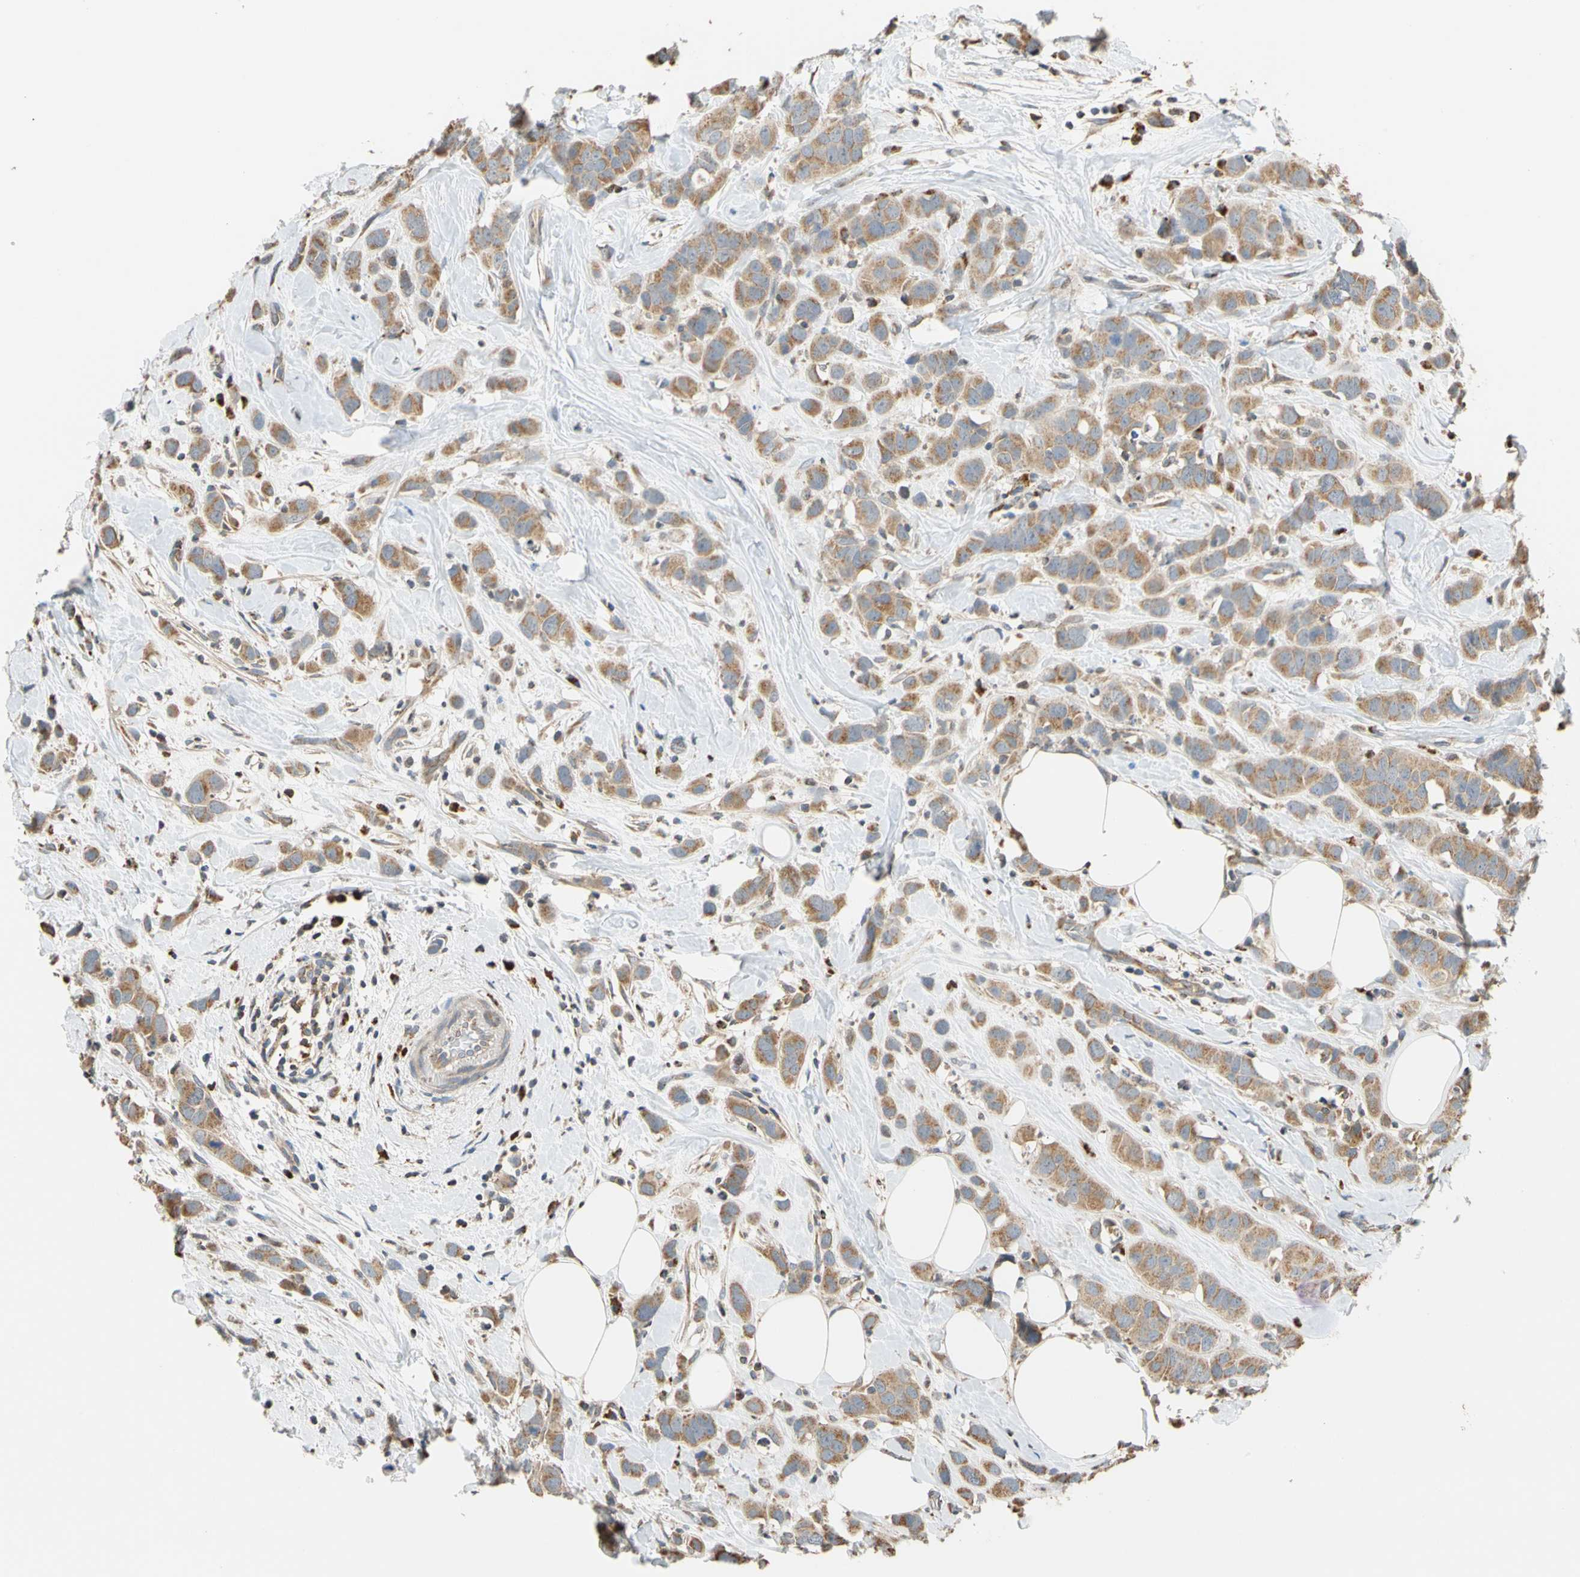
{"staining": {"intensity": "moderate", "quantity": ">75%", "location": "cytoplasmic/membranous"}, "tissue": "breast cancer", "cell_type": "Tumor cells", "image_type": "cancer", "snomed": [{"axis": "morphology", "description": "Normal tissue, NOS"}, {"axis": "morphology", "description": "Duct carcinoma"}, {"axis": "topography", "description": "Breast"}], "caption": "The histopathology image exhibits a brown stain indicating the presence of a protein in the cytoplasmic/membranous of tumor cells in infiltrating ductal carcinoma (breast).", "gene": "IP6K2", "patient": {"sex": "female", "age": 50}}